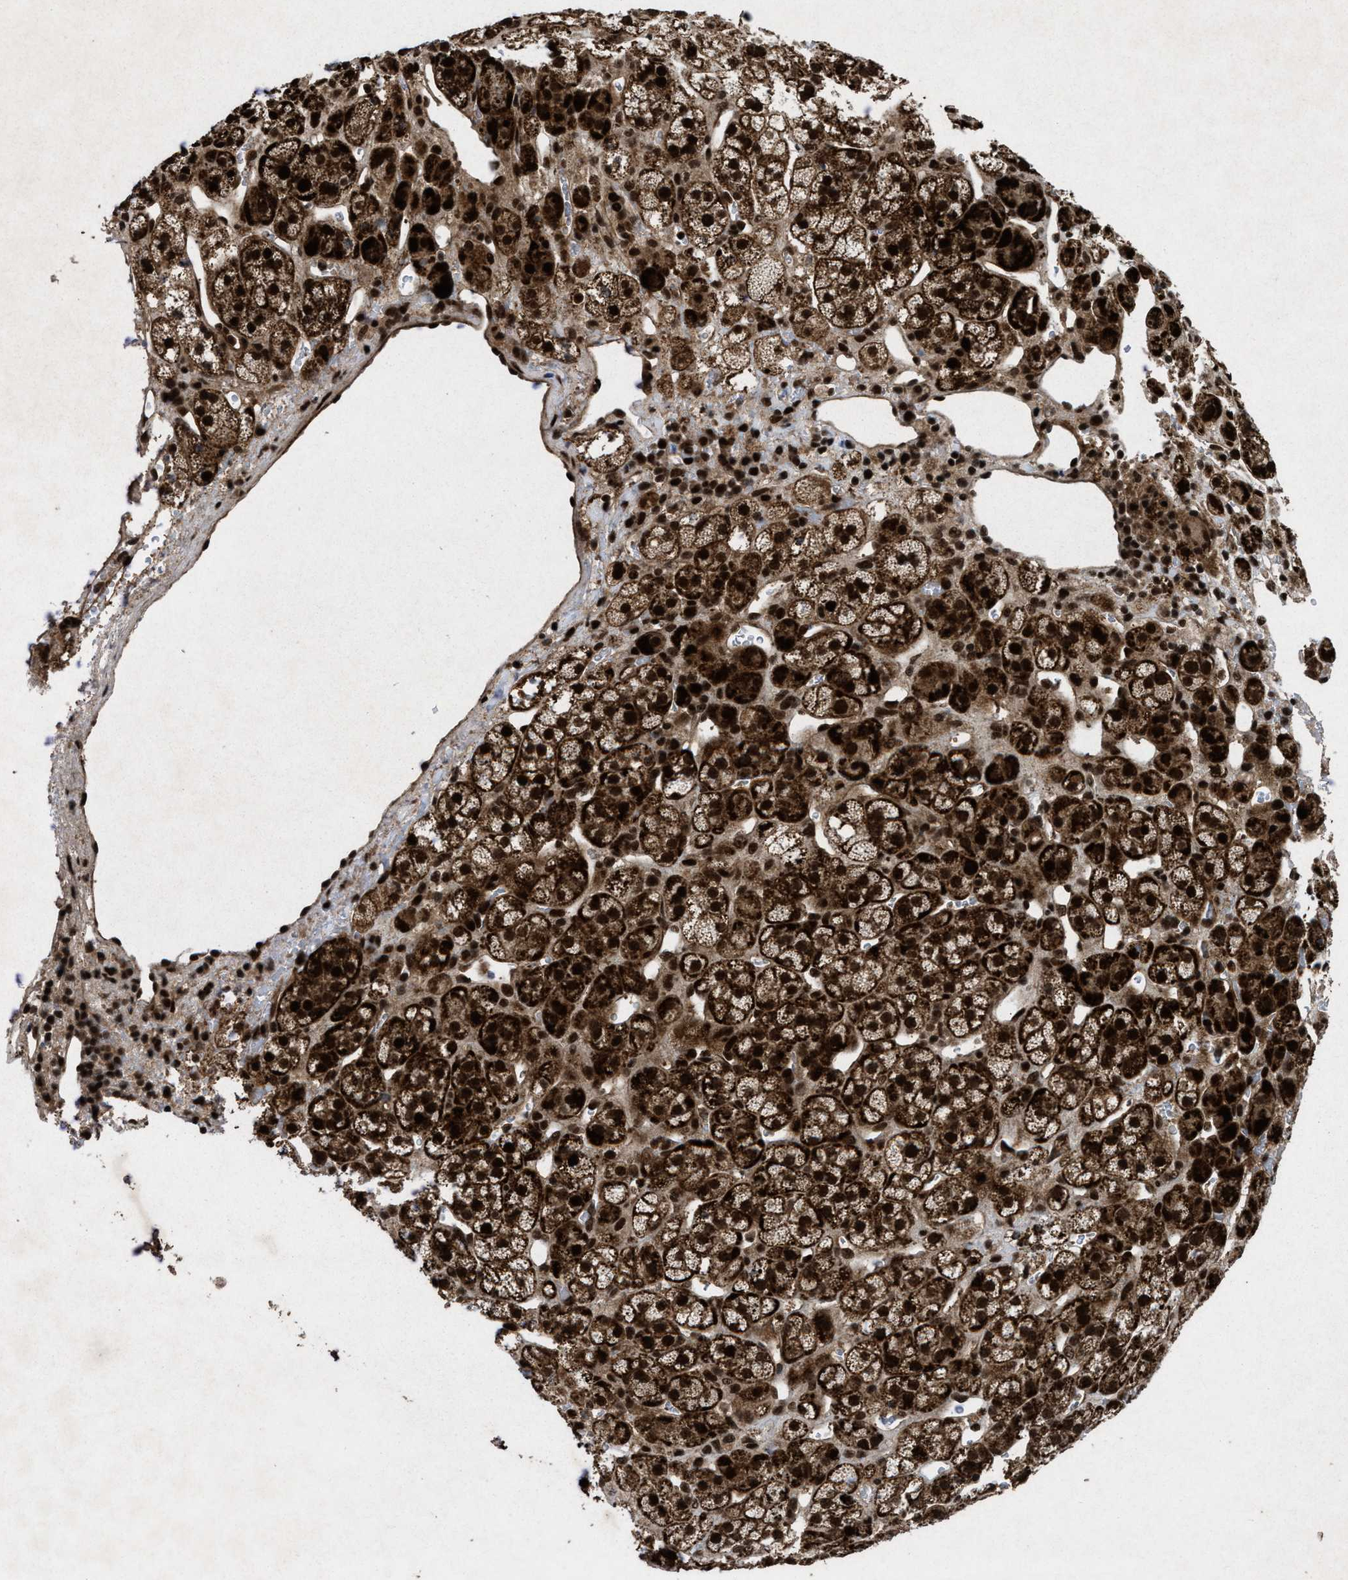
{"staining": {"intensity": "strong", "quantity": ">75%", "location": "cytoplasmic/membranous,nuclear"}, "tissue": "adrenal gland", "cell_type": "Glandular cells", "image_type": "normal", "snomed": [{"axis": "morphology", "description": "Normal tissue, NOS"}, {"axis": "topography", "description": "Adrenal gland"}], "caption": "Brown immunohistochemical staining in normal human adrenal gland displays strong cytoplasmic/membranous,nuclear staining in about >75% of glandular cells. The staining was performed using DAB to visualize the protein expression in brown, while the nuclei were stained in blue with hematoxylin (Magnification: 20x).", "gene": "WIZ", "patient": {"sex": "male", "age": 56}}